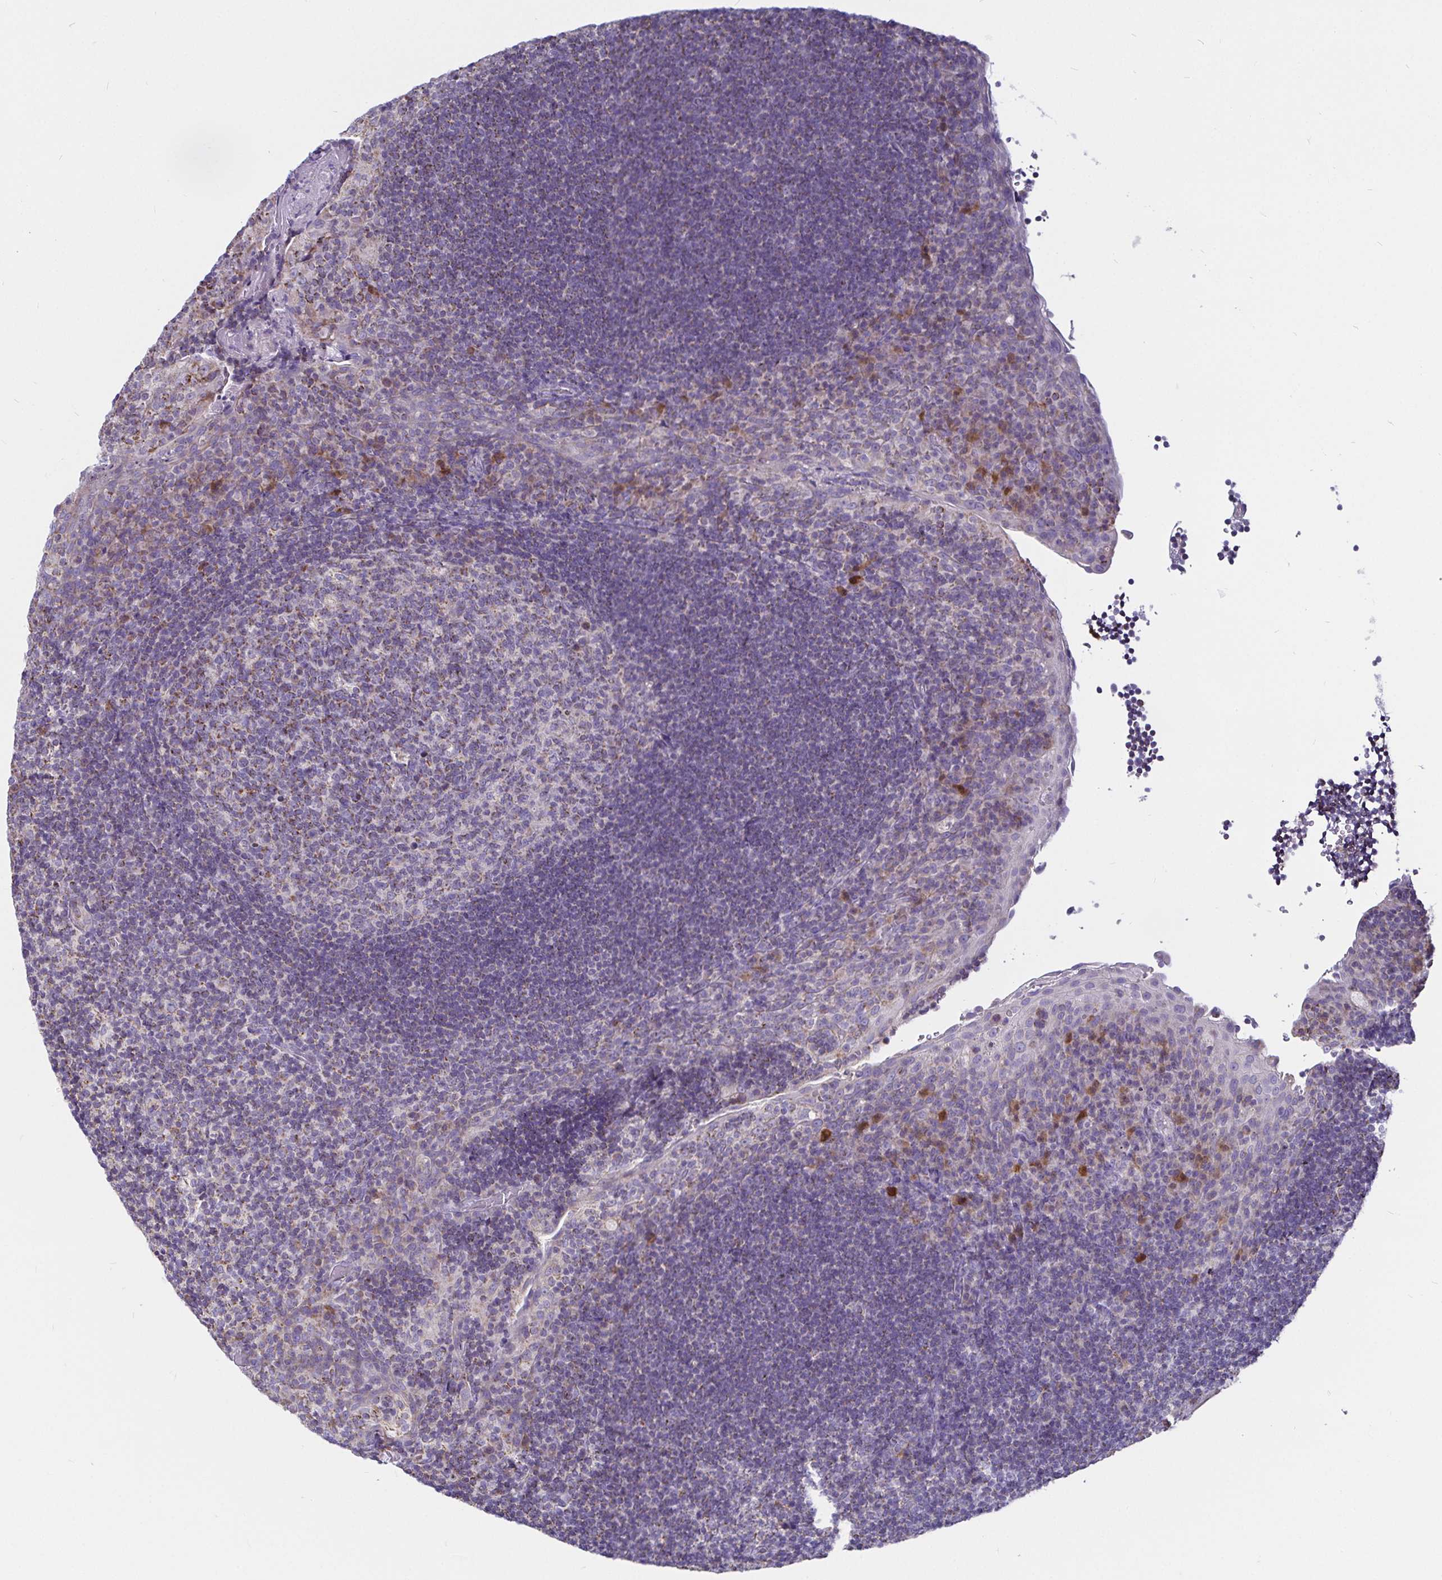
{"staining": {"intensity": "moderate", "quantity": "<25%", "location": "cytoplasmic/membranous"}, "tissue": "tonsil", "cell_type": "Germinal center cells", "image_type": "normal", "snomed": [{"axis": "morphology", "description": "Normal tissue, NOS"}, {"axis": "topography", "description": "Tonsil"}], "caption": "Brown immunohistochemical staining in unremarkable tonsil shows moderate cytoplasmic/membranous expression in approximately <25% of germinal center cells. Nuclei are stained in blue.", "gene": "PGAM2", "patient": {"sex": "male", "age": 17}}